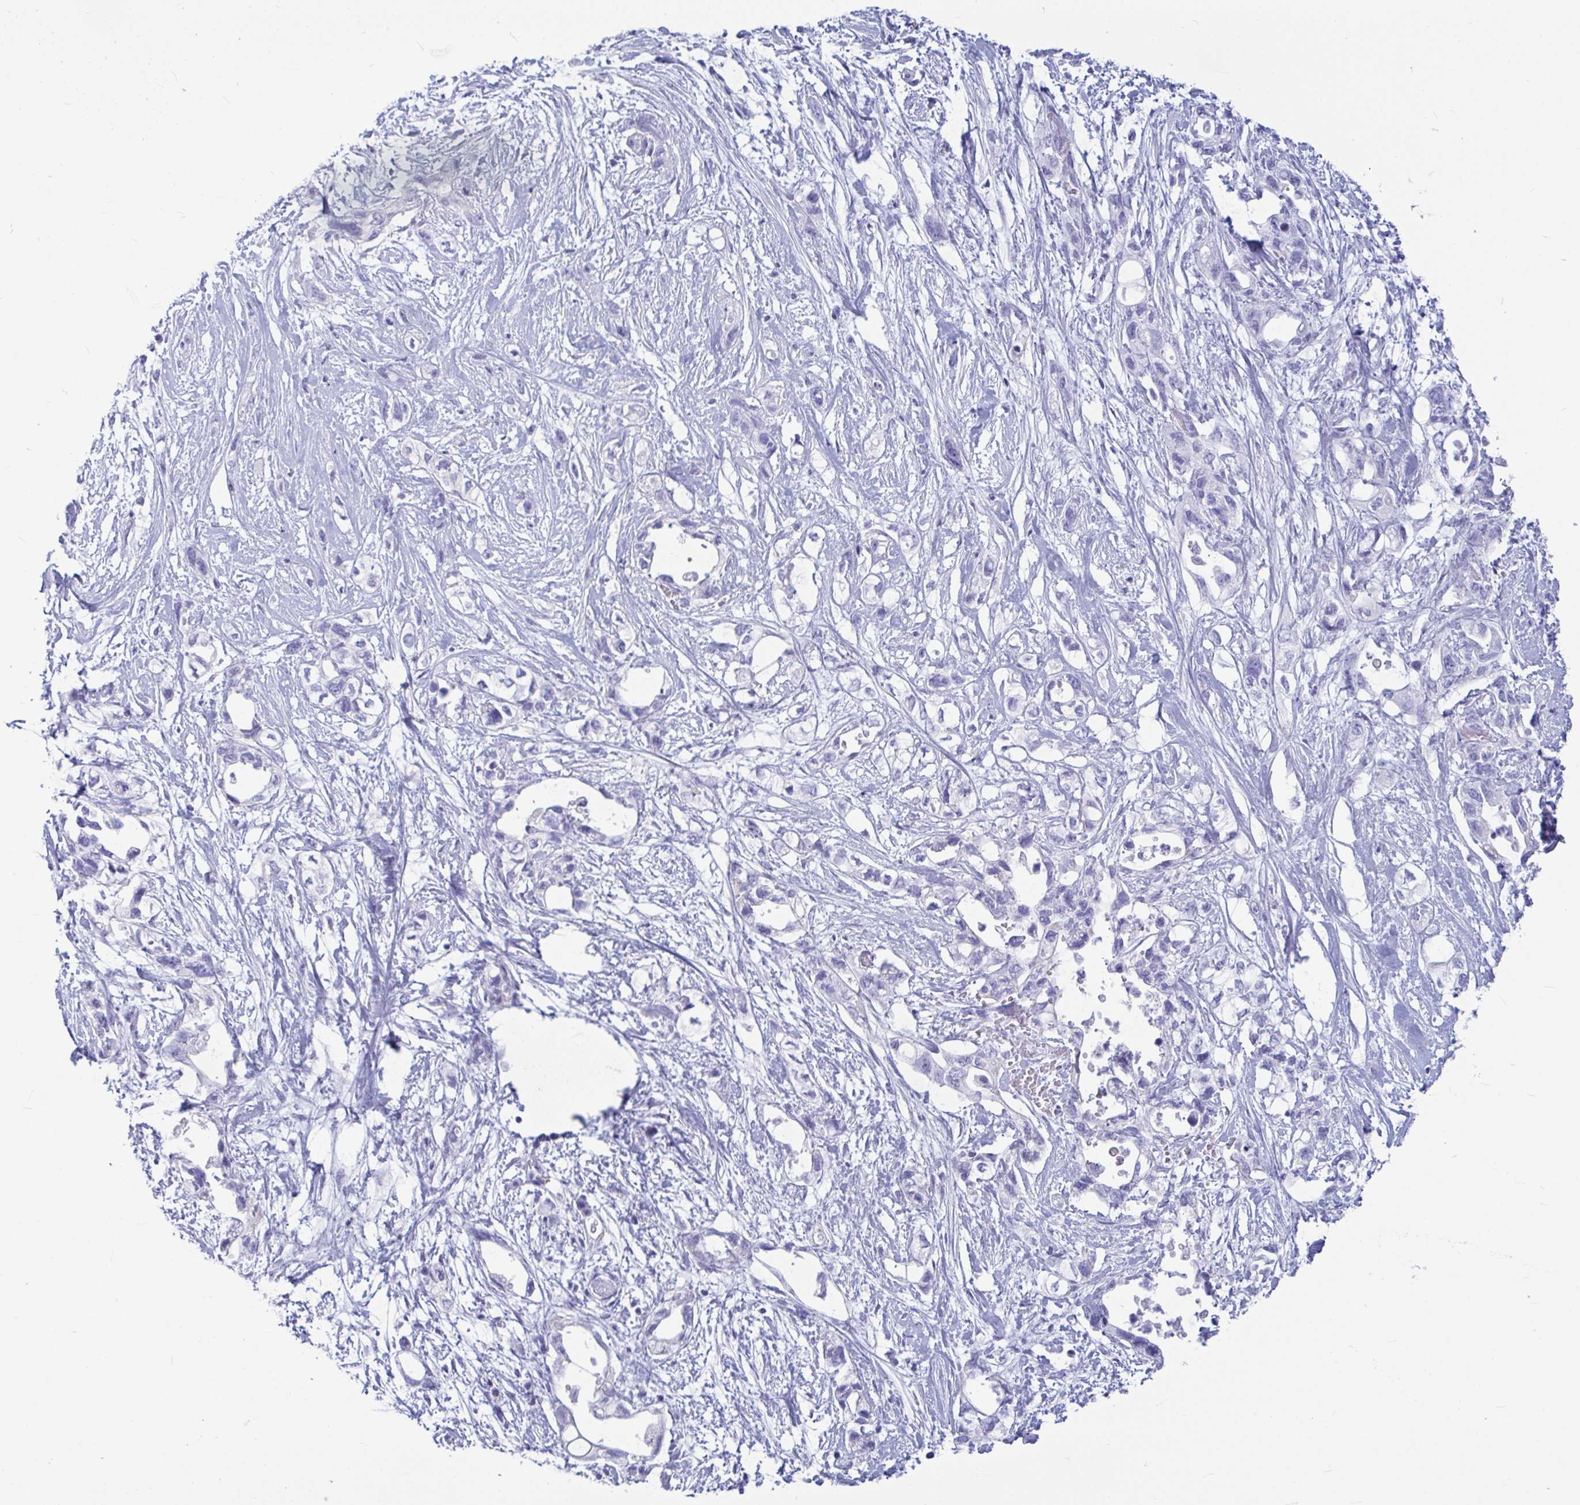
{"staining": {"intensity": "negative", "quantity": "none", "location": "none"}, "tissue": "pancreatic cancer", "cell_type": "Tumor cells", "image_type": "cancer", "snomed": [{"axis": "morphology", "description": "Adenocarcinoma, NOS"}, {"axis": "topography", "description": "Pancreas"}], "caption": "Histopathology image shows no significant protein positivity in tumor cells of pancreatic cancer (adenocarcinoma). (DAB IHC visualized using brightfield microscopy, high magnification).", "gene": "OR5J2", "patient": {"sex": "female", "age": 72}}